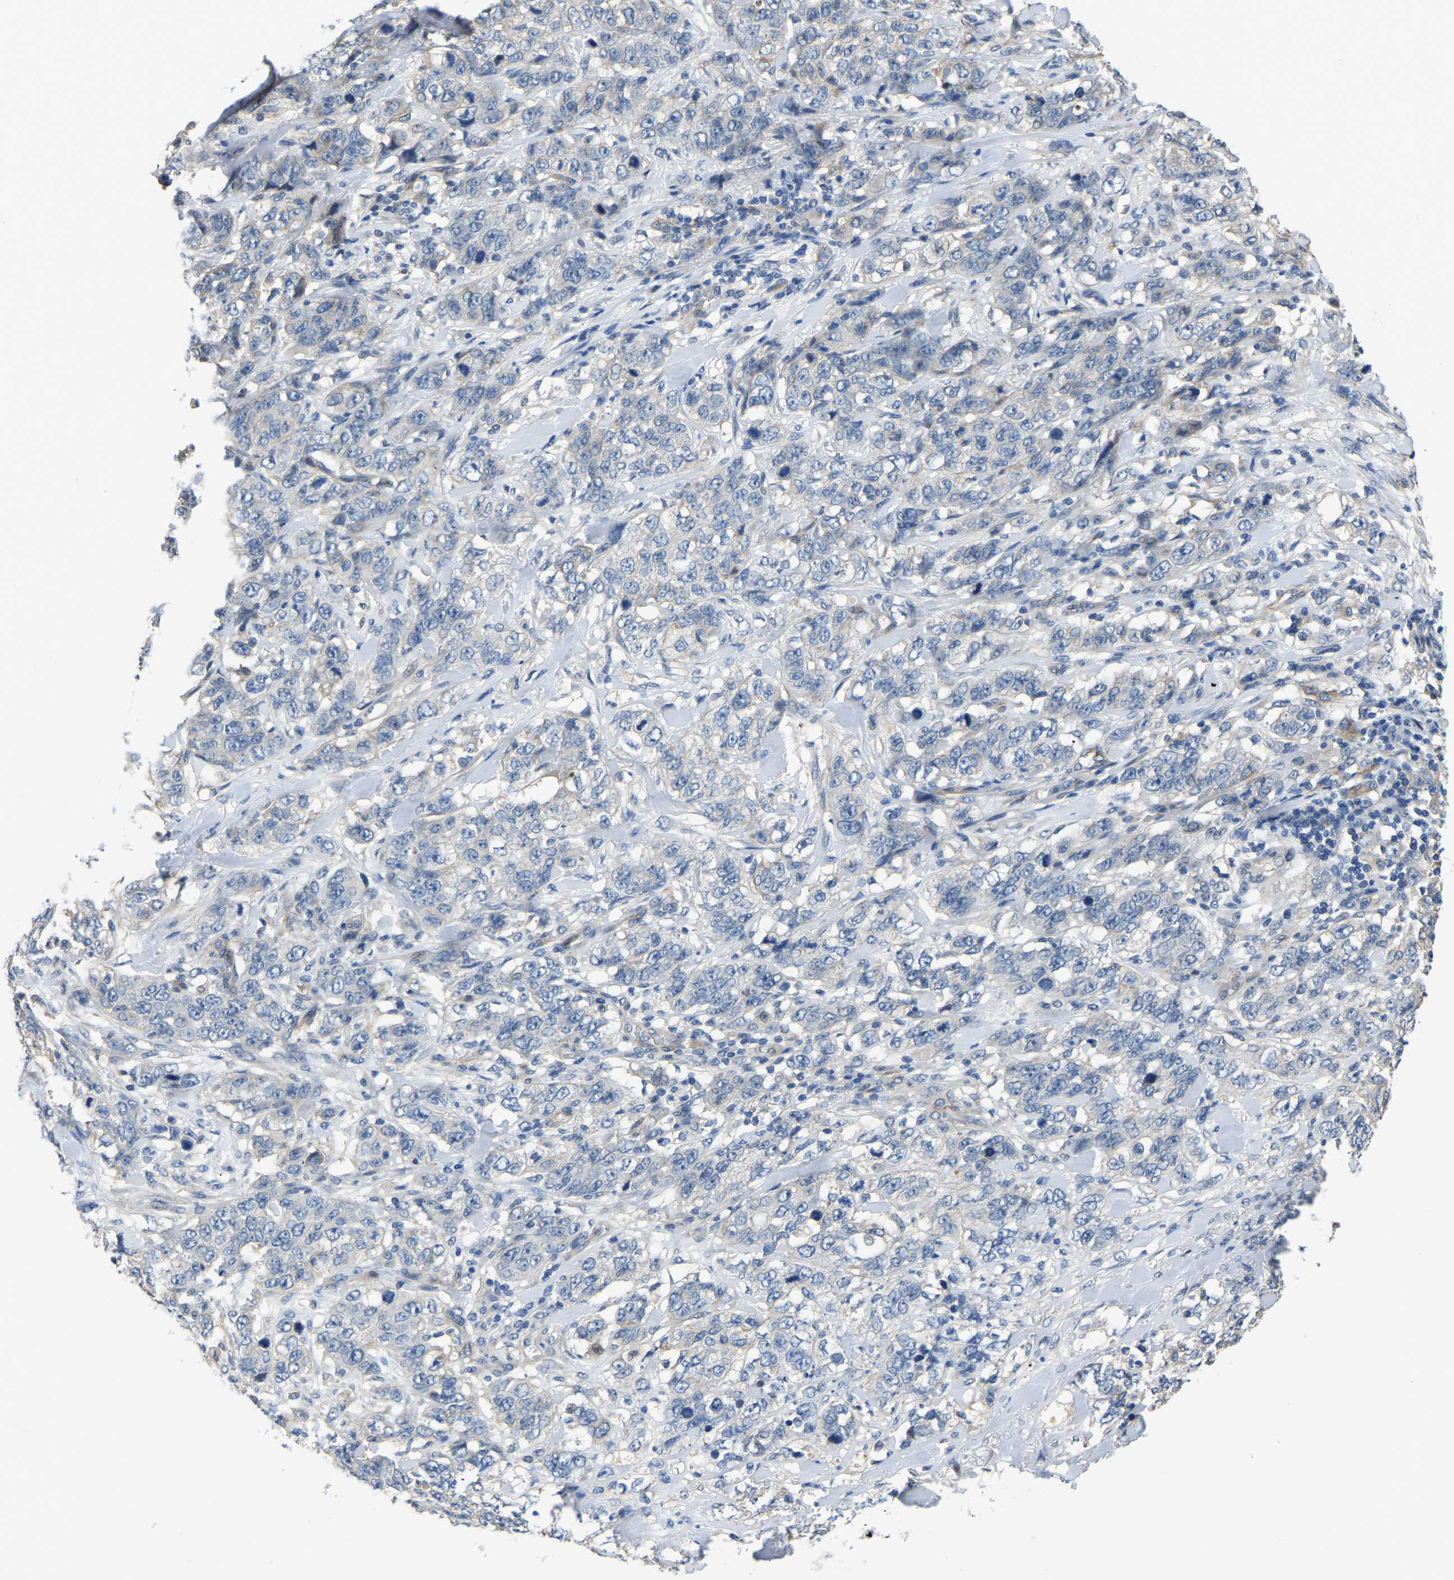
{"staining": {"intensity": "negative", "quantity": "none", "location": "none"}, "tissue": "stomach cancer", "cell_type": "Tumor cells", "image_type": "cancer", "snomed": [{"axis": "morphology", "description": "Adenocarcinoma, NOS"}, {"axis": "topography", "description": "Stomach"}], "caption": "High power microscopy micrograph of an immunohistochemistry (IHC) image of stomach cancer (adenocarcinoma), revealing no significant expression in tumor cells. The staining was performed using DAB (3,3'-diaminobenzidine) to visualize the protein expression in brown, while the nuclei were stained in blue with hematoxylin (Magnification: 20x).", "gene": "HIGD2B", "patient": {"sex": "male", "age": 48}}